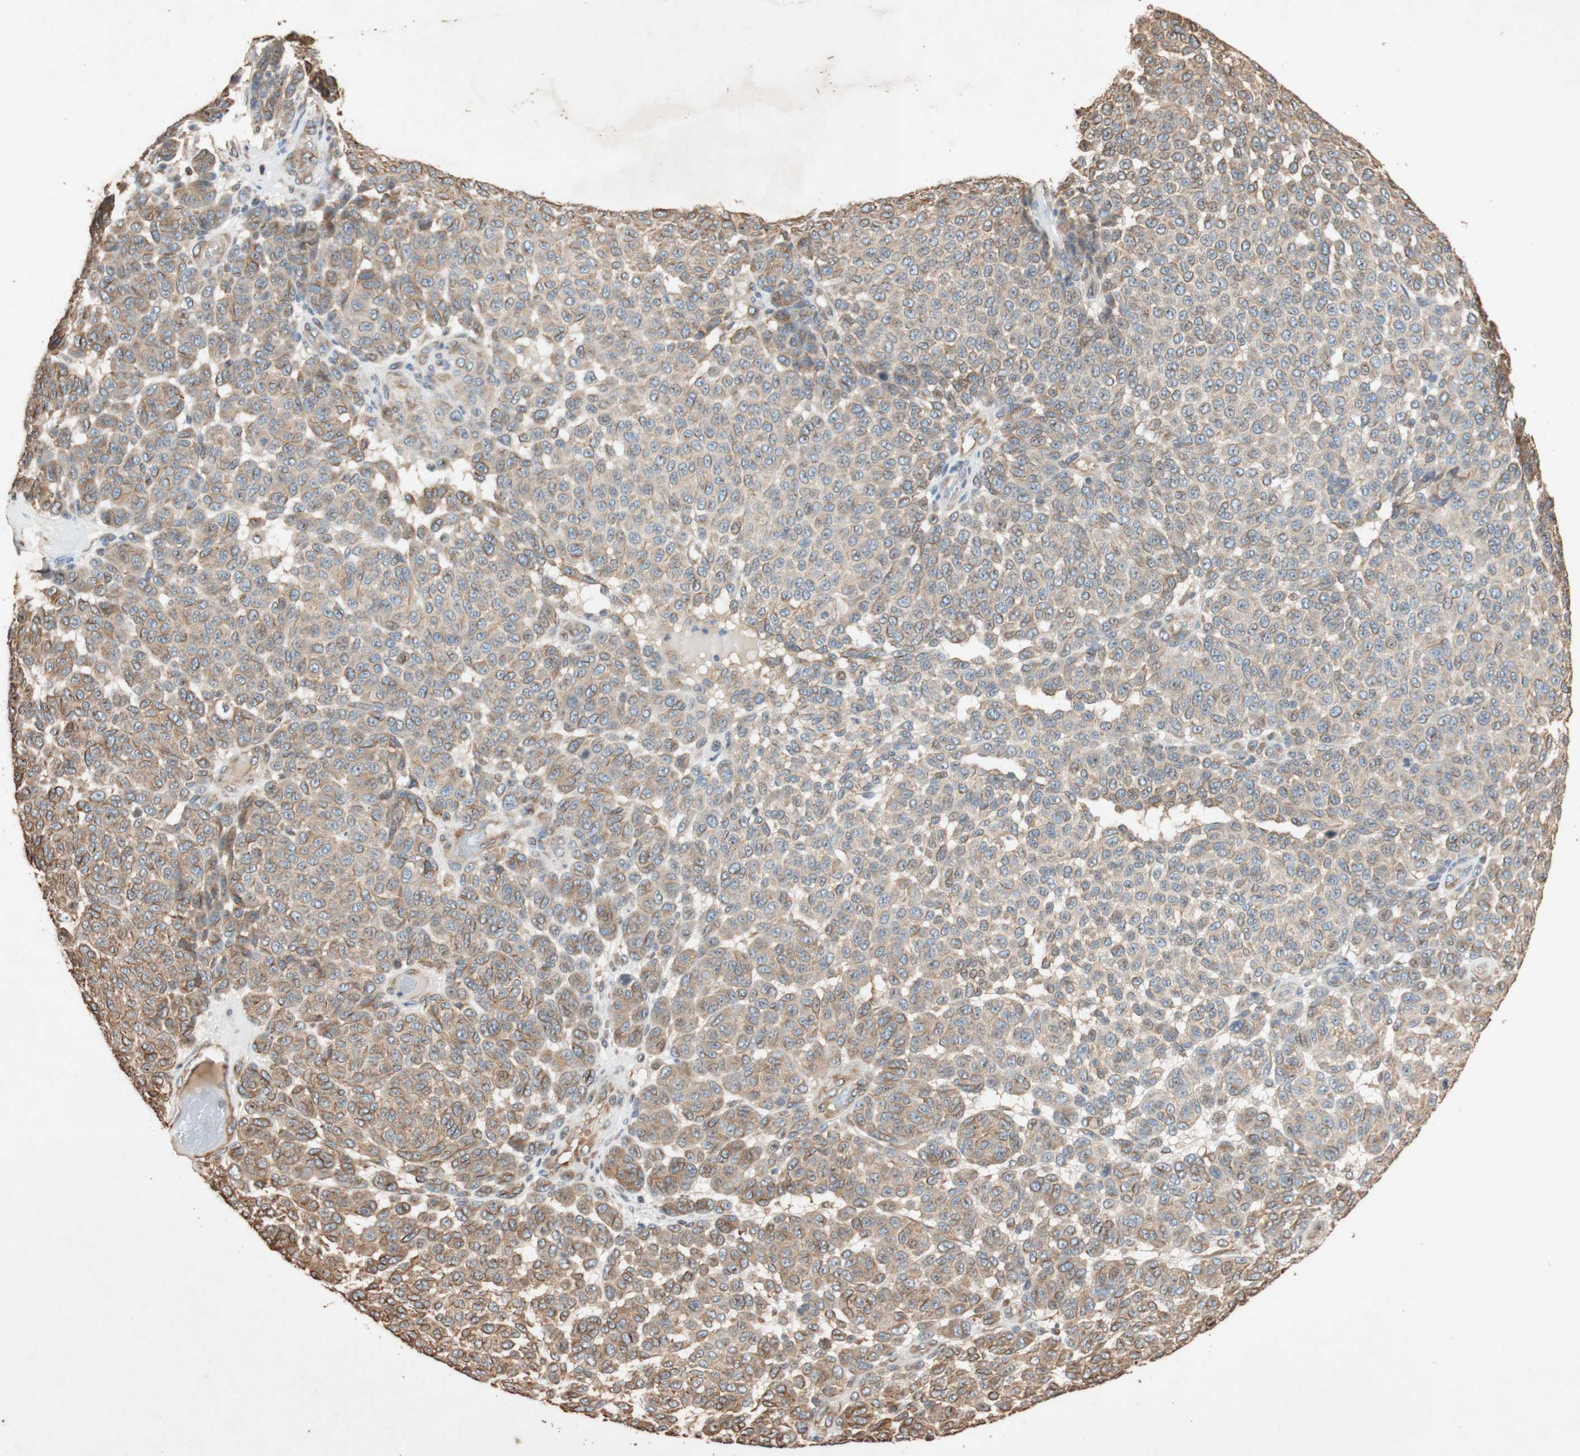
{"staining": {"intensity": "weak", "quantity": "25%-75%", "location": "cytoplasmic/membranous"}, "tissue": "melanoma", "cell_type": "Tumor cells", "image_type": "cancer", "snomed": [{"axis": "morphology", "description": "Malignant melanoma, NOS"}, {"axis": "topography", "description": "Skin"}], "caption": "Weak cytoplasmic/membranous expression for a protein is seen in approximately 25%-75% of tumor cells of melanoma using immunohistochemistry (IHC).", "gene": "TUBB", "patient": {"sex": "male", "age": 59}}